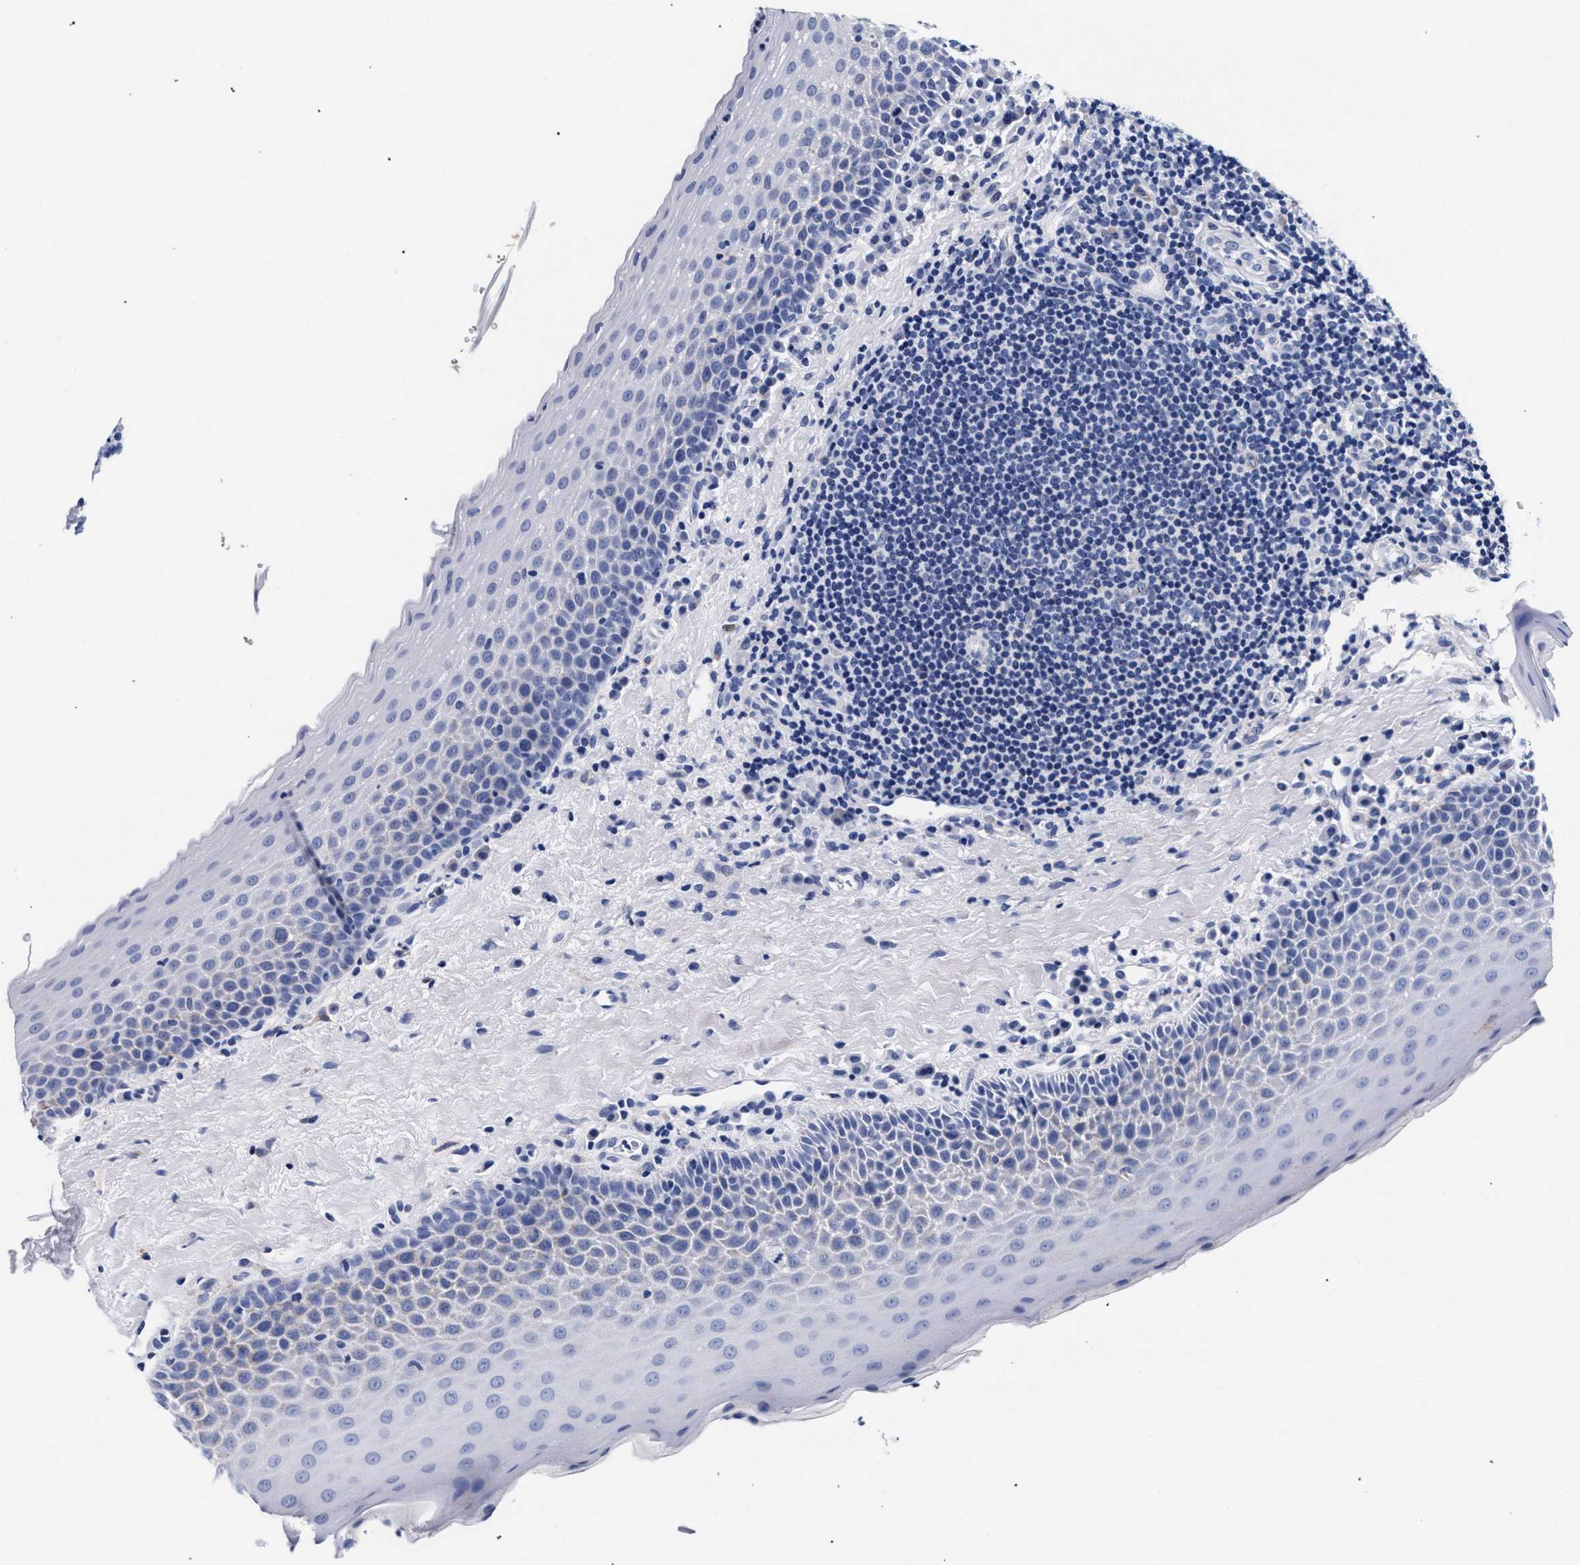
{"staining": {"intensity": "moderate", "quantity": "<25%", "location": "cytoplasmic/membranous"}, "tissue": "tonsil", "cell_type": "Germinal center cells", "image_type": "normal", "snomed": [{"axis": "morphology", "description": "Normal tissue, NOS"}, {"axis": "topography", "description": "Tonsil"}], "caption": "A brown stain labels moderate cytoplasmic/membranous positivity of a protein in germinal center cells of normal human tonsil.", "gene": "RAB3B", "patient": {"sex": "male", "age": 17}}